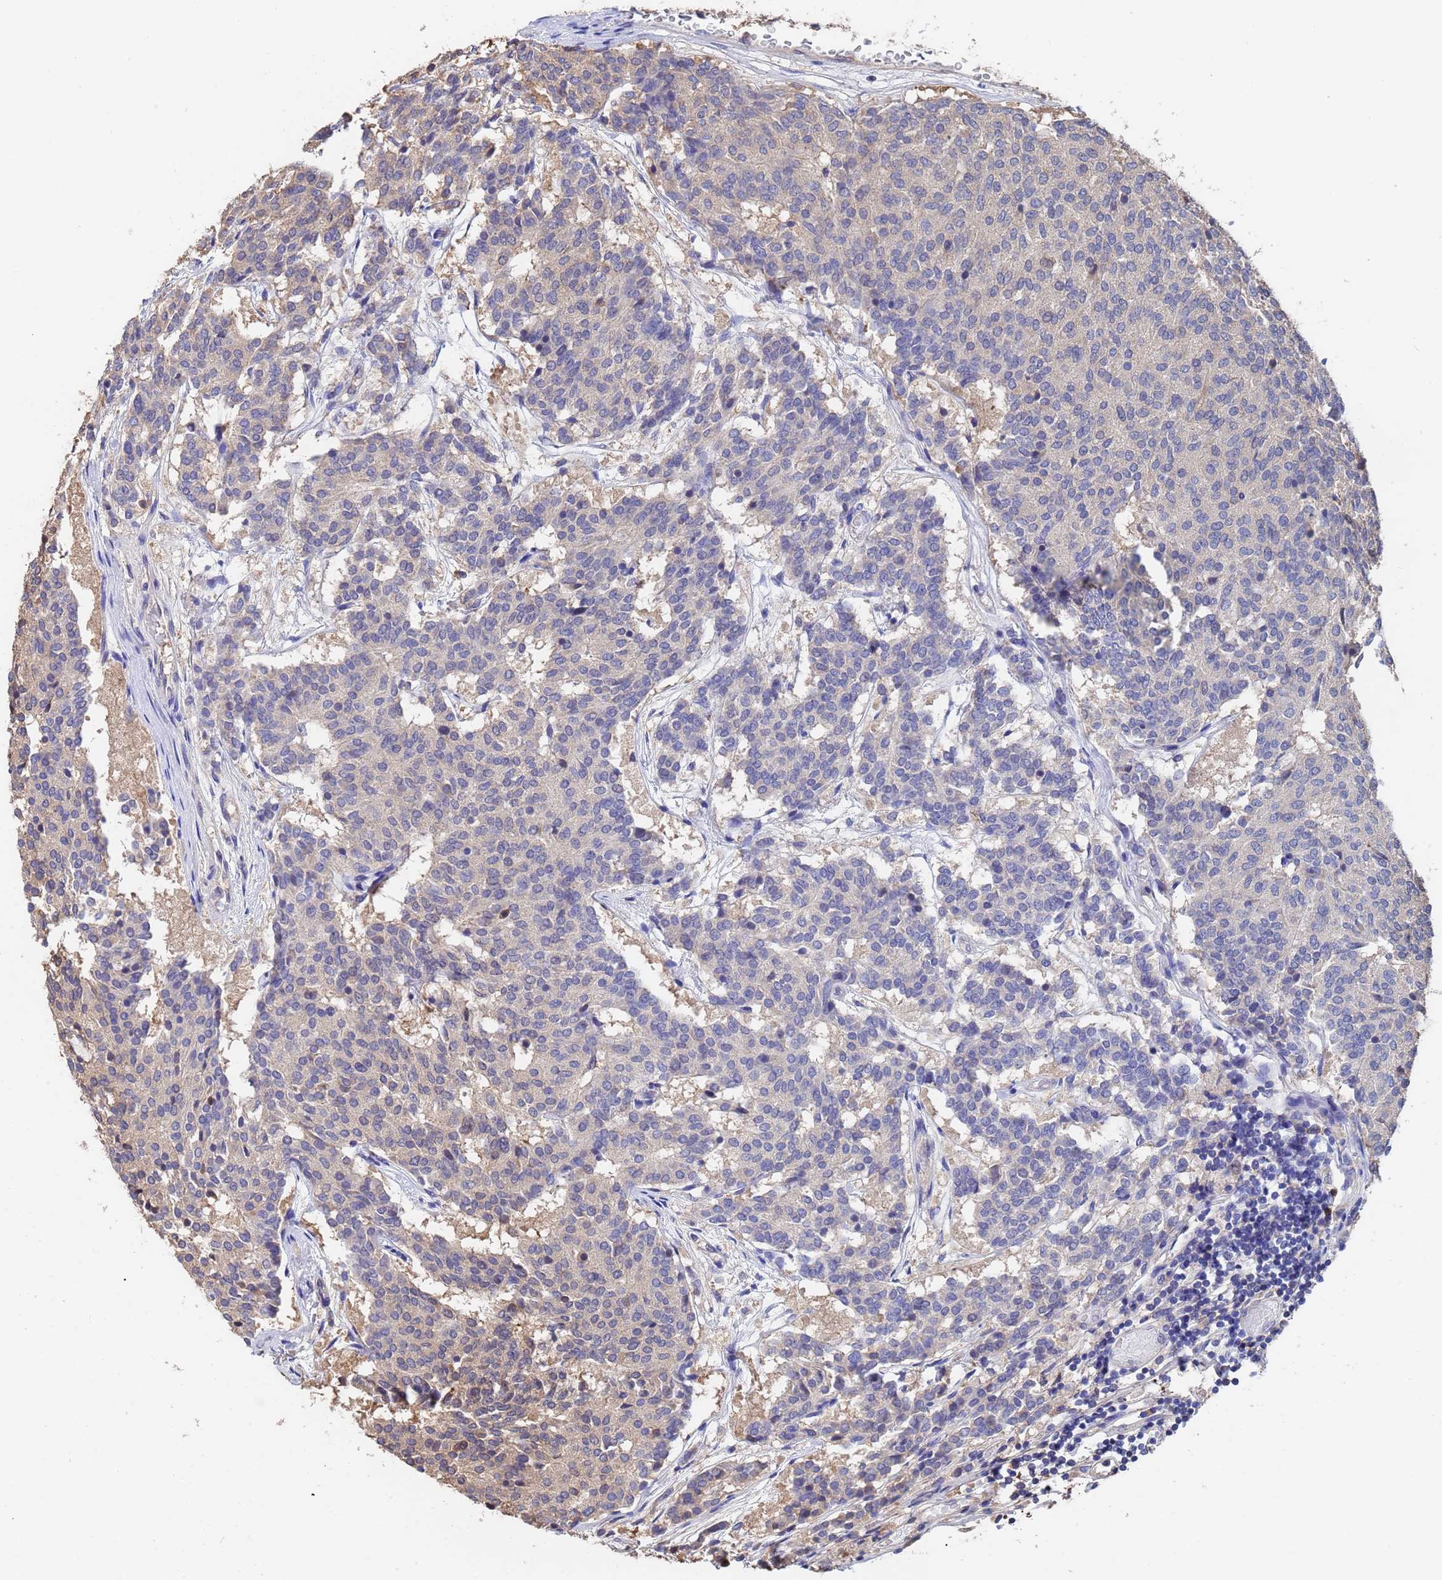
{"staining": {"intensity": "weak", "quantity": "<25%", "location": "cytoplasmic/membranous"}, "tissue": "carcinoid", "cell_type": "Tumor cells", "image_type": "cancer", "snomed": [{"axis": "morphology", "description": "Carcinoid, malignant, NOS"}, {"axis": "topography", "description": "Pancreas"}], "caption": "Human carcinoid stained for a protein using IHC shows no positivity in tumor cells.", "gene": "FAM25A", "patient": {"sex": "female", "age": 54}}